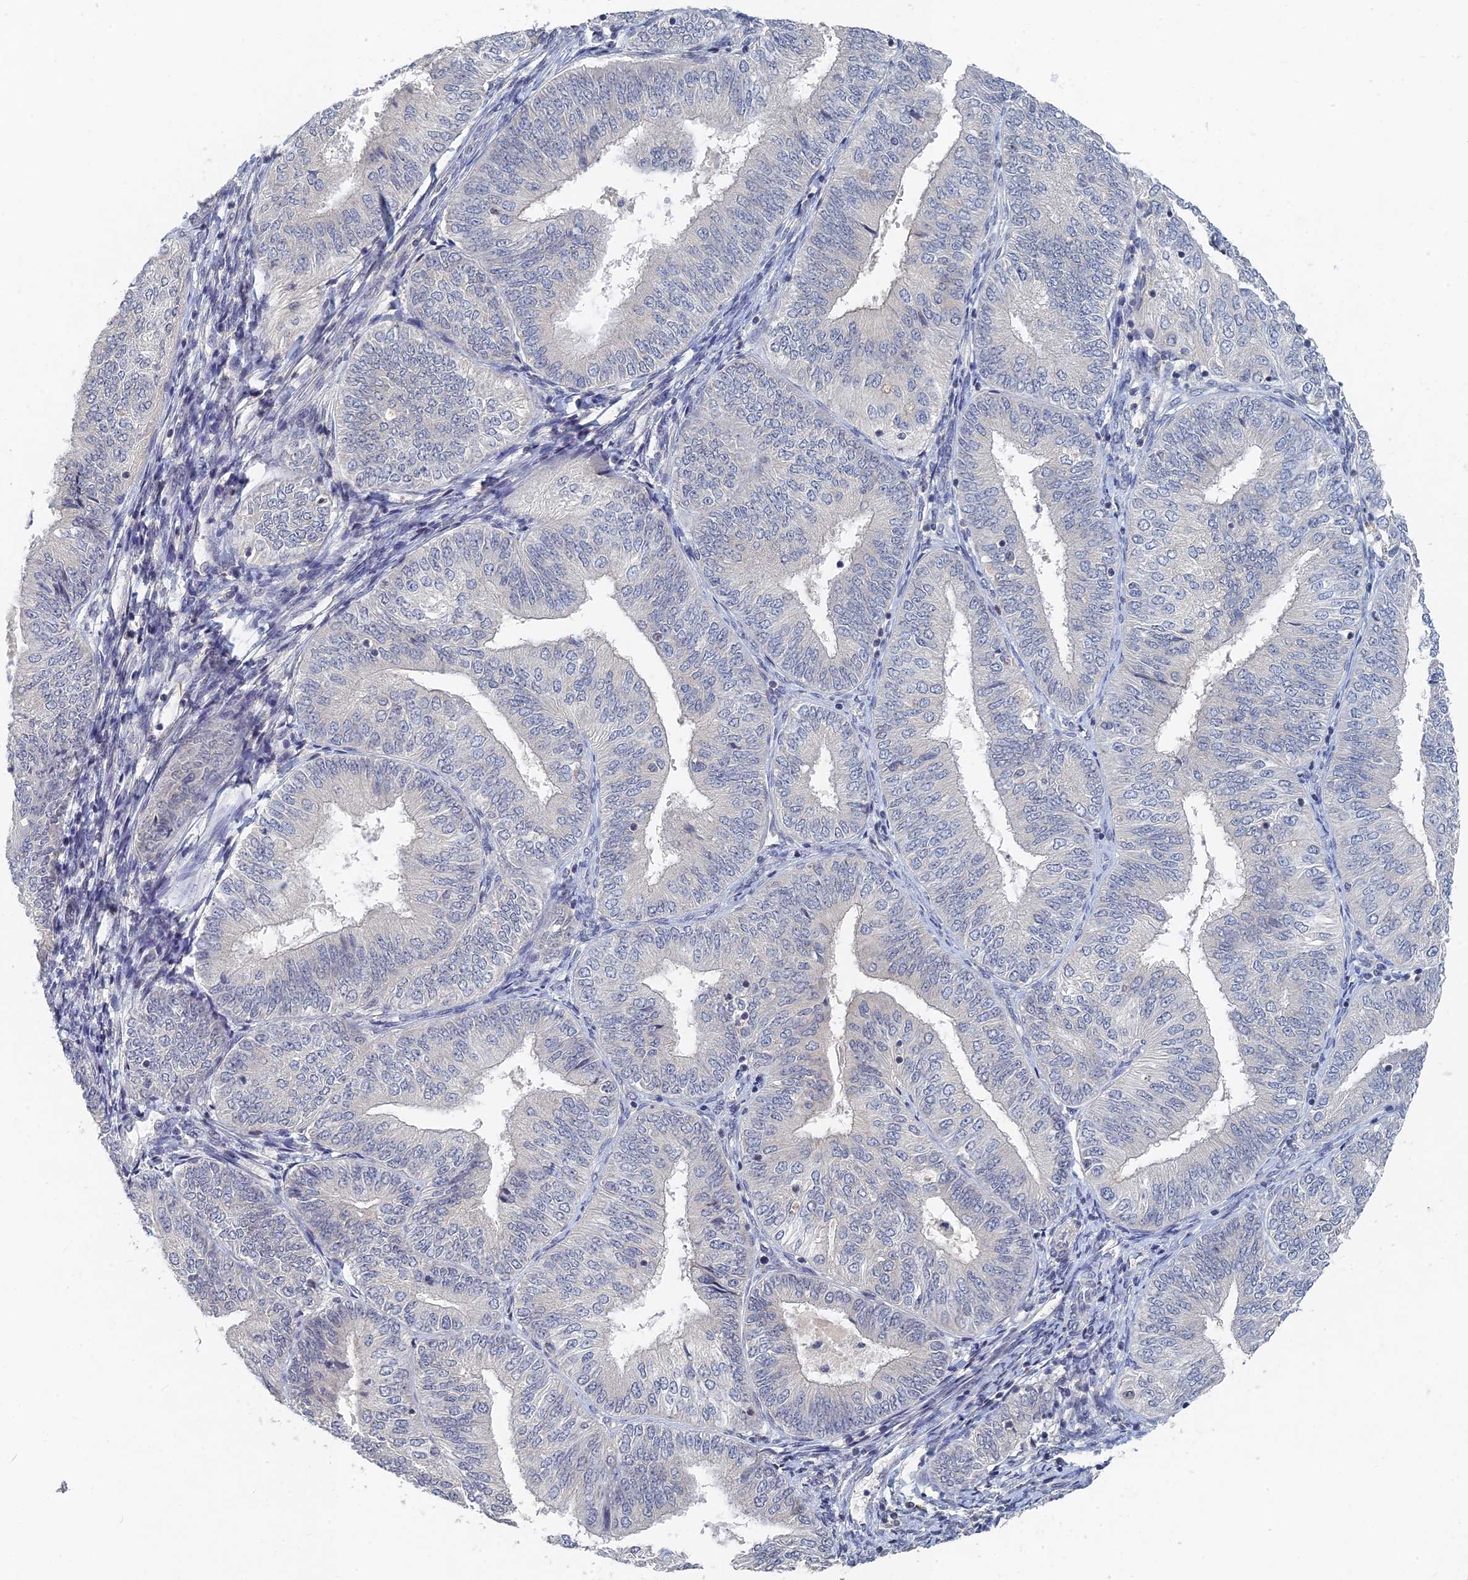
{"staining": {"intensity": "negative", "quantity": "none", "location": "none"}, "tissue": "endometrial cancer", "cell_type": "Tumor cells", "image_type": "cancer", "snomed": [{"axis": "morphology", "description": "Adenocarcinoma, NOS"}, {"axis": "topography", "description": "Endometrium"}], "caption": "High magnification brightfield microscopy of endometrial cancer (adenocarcinoma) stained with DAB (3,3'-diaminobenzidine) (brown) and counterstained with hematoxylin (blue): tumor cells show no significant positivity.", "gene": "GNA15", "patient": {"sex": "female", "age": 58}}